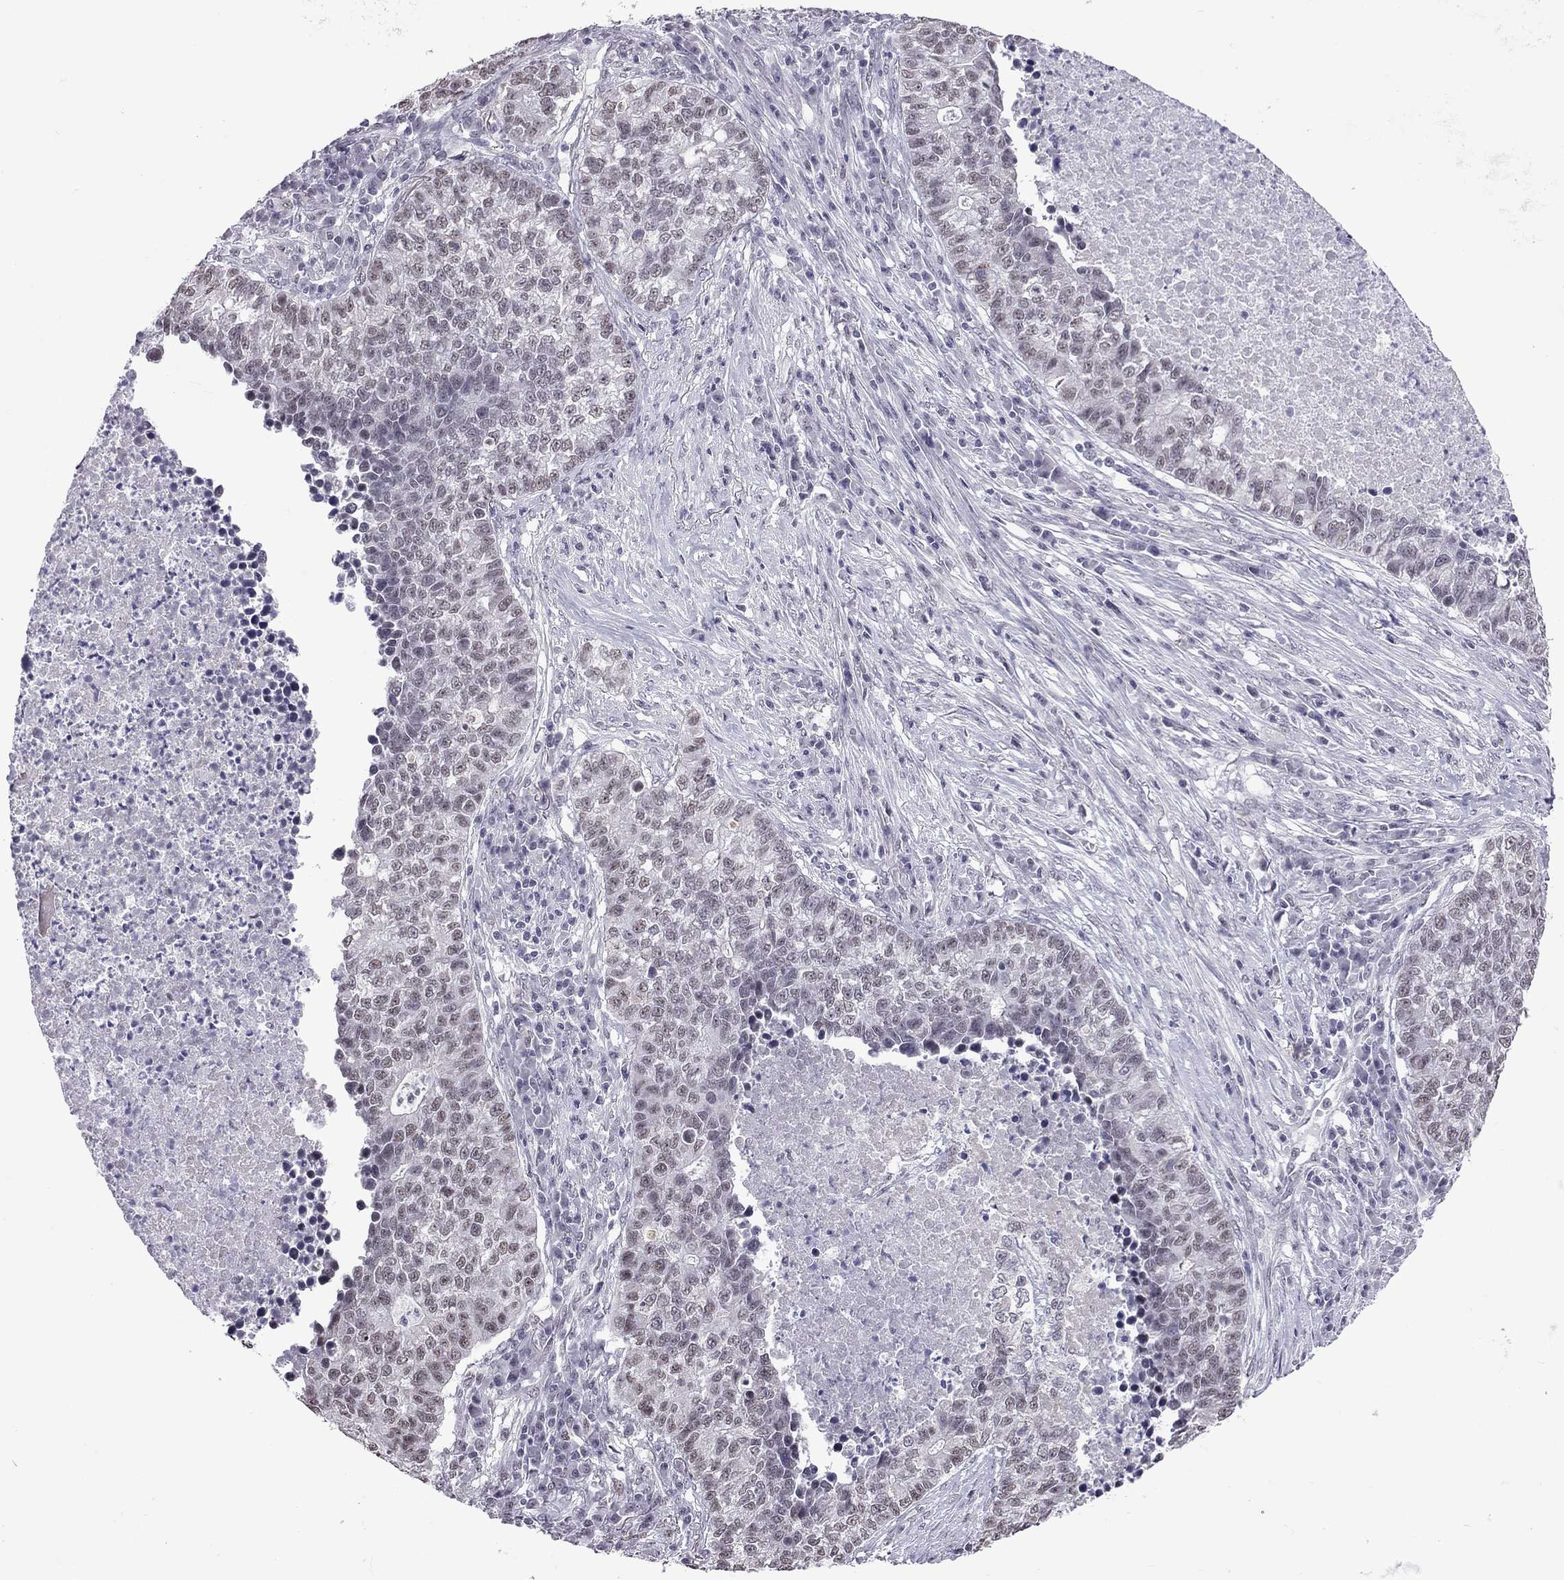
{"staining": {"intensity": "weak", "quantity": "25%-75%", "location": "nuclear"}, "tissue": "lung cancer", "cell_type": "Tumor cells", "image_type": "cancer", "snomed": [{"axis": "morphology", "description": "Adenocarcinoma, NOS"}, {"axis": "topography", "description": "Lung"}], "caption": "Adenocarcinoma (lung) tissue exhibits weak nuclear staining in approximately 25%-75% of tumor cells The staining is performed using DAB (3,3'-diaminobenzidine) brown chromogen to label protein expression. The nuclei are counter-stained blue using hematoxylin.", "gene": "PPP1R3A", "patient": {"sex": "male", "age": 57}}